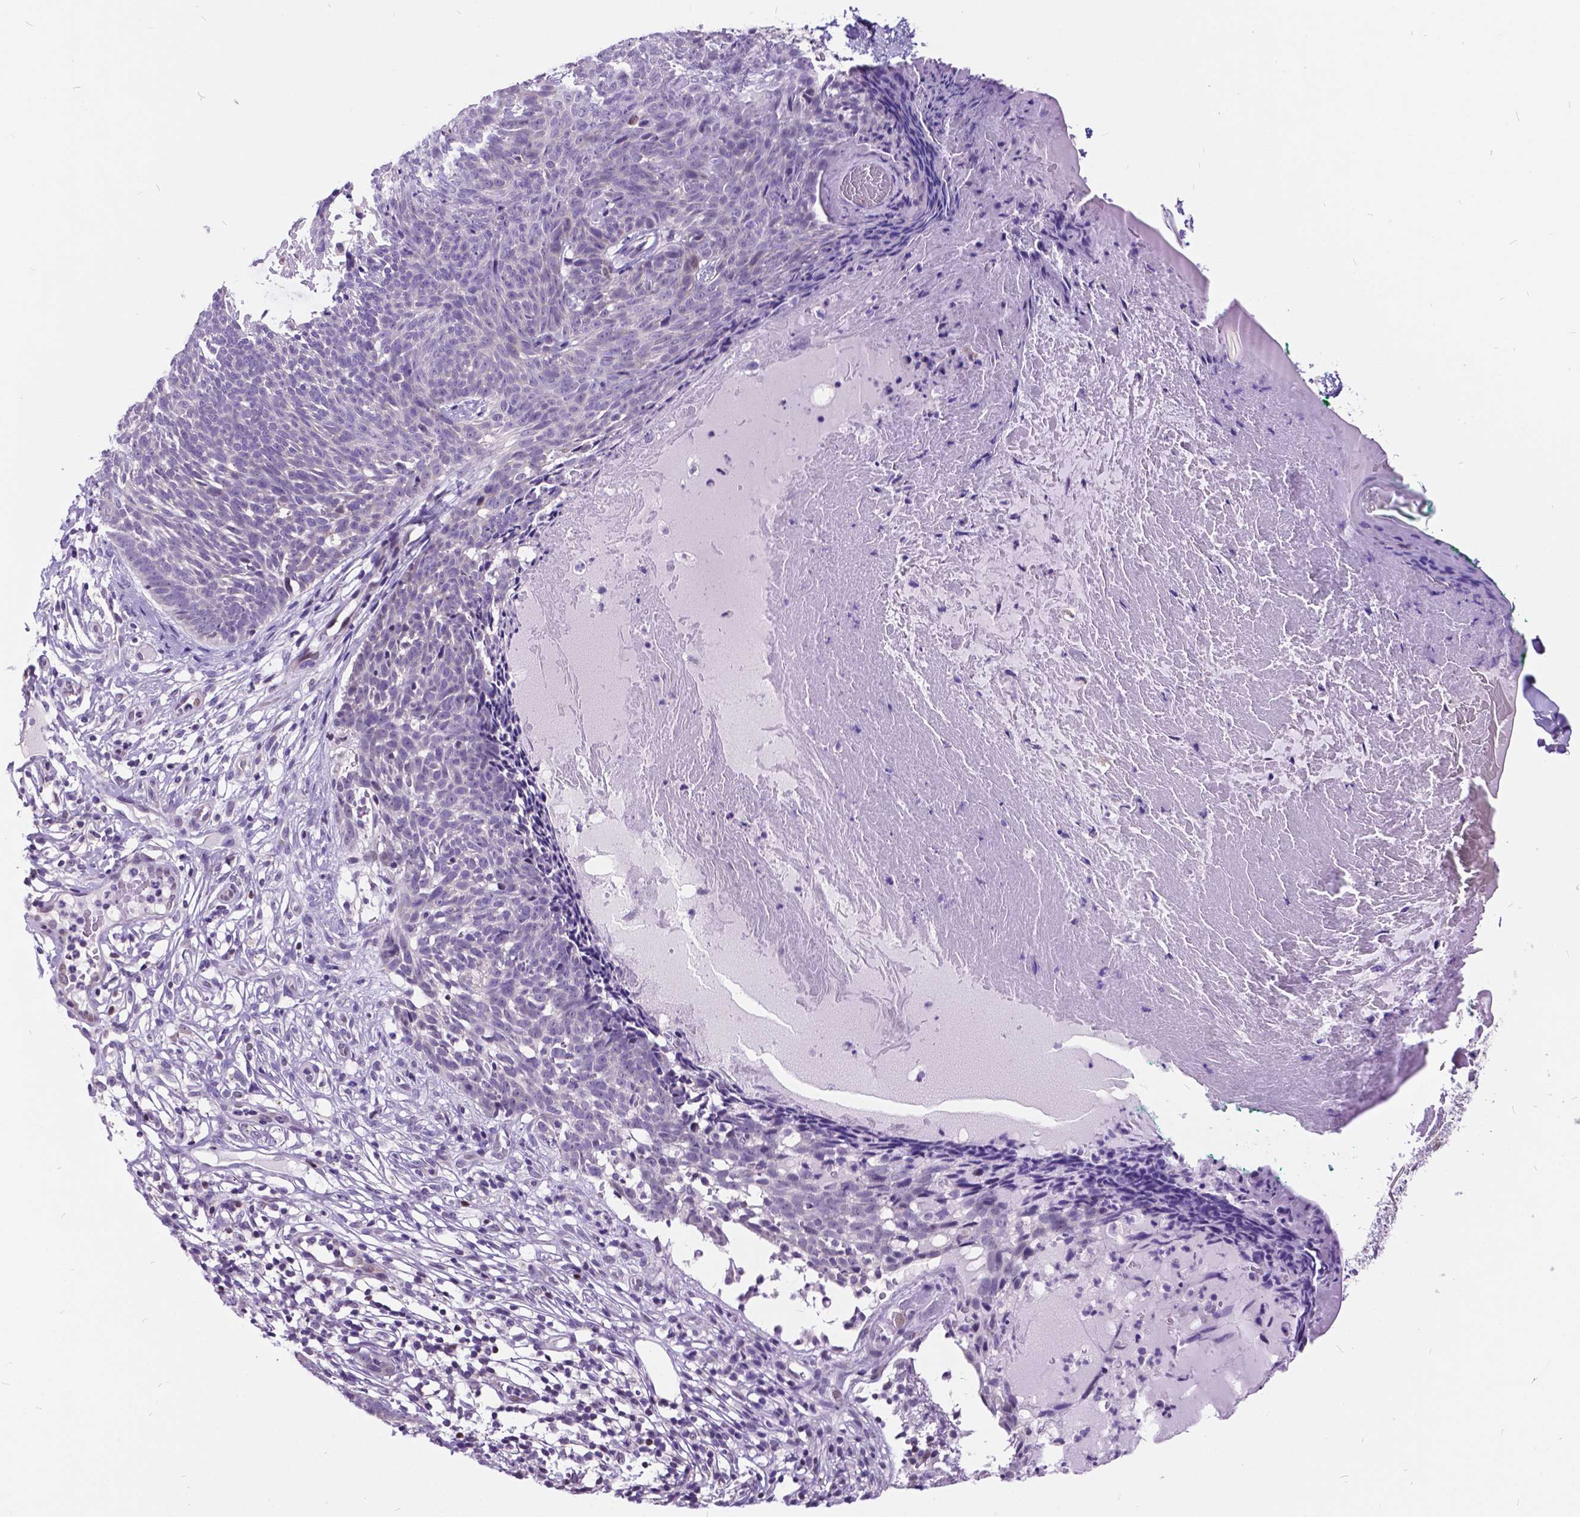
{"staining": {"intensity": "negative", "quantity": "none", "location": "none"}, "tissue": "skin cancer", "cell_type": "Tumor cells", "image_type": "cancer", "snomed": [{"axis": "morphology", "description": "Basal cell carcinoma"}, {"axis": "topography", "description": "Skin"}], "caption": "DAB (3,3'-diaminobenzidine) immunohistochemical staining of human basal cell carcinoma (skin) demonstrates no significant staining in tumor cells. Brightfield microscopy of immunohistochemistry stained with DAB (3,3'-diaminobenzidine) (brown) and hematoxylin (blue), captured at high magnification.", "gene": "DPF3", "patient": {"sex": "male", "age": 85}}